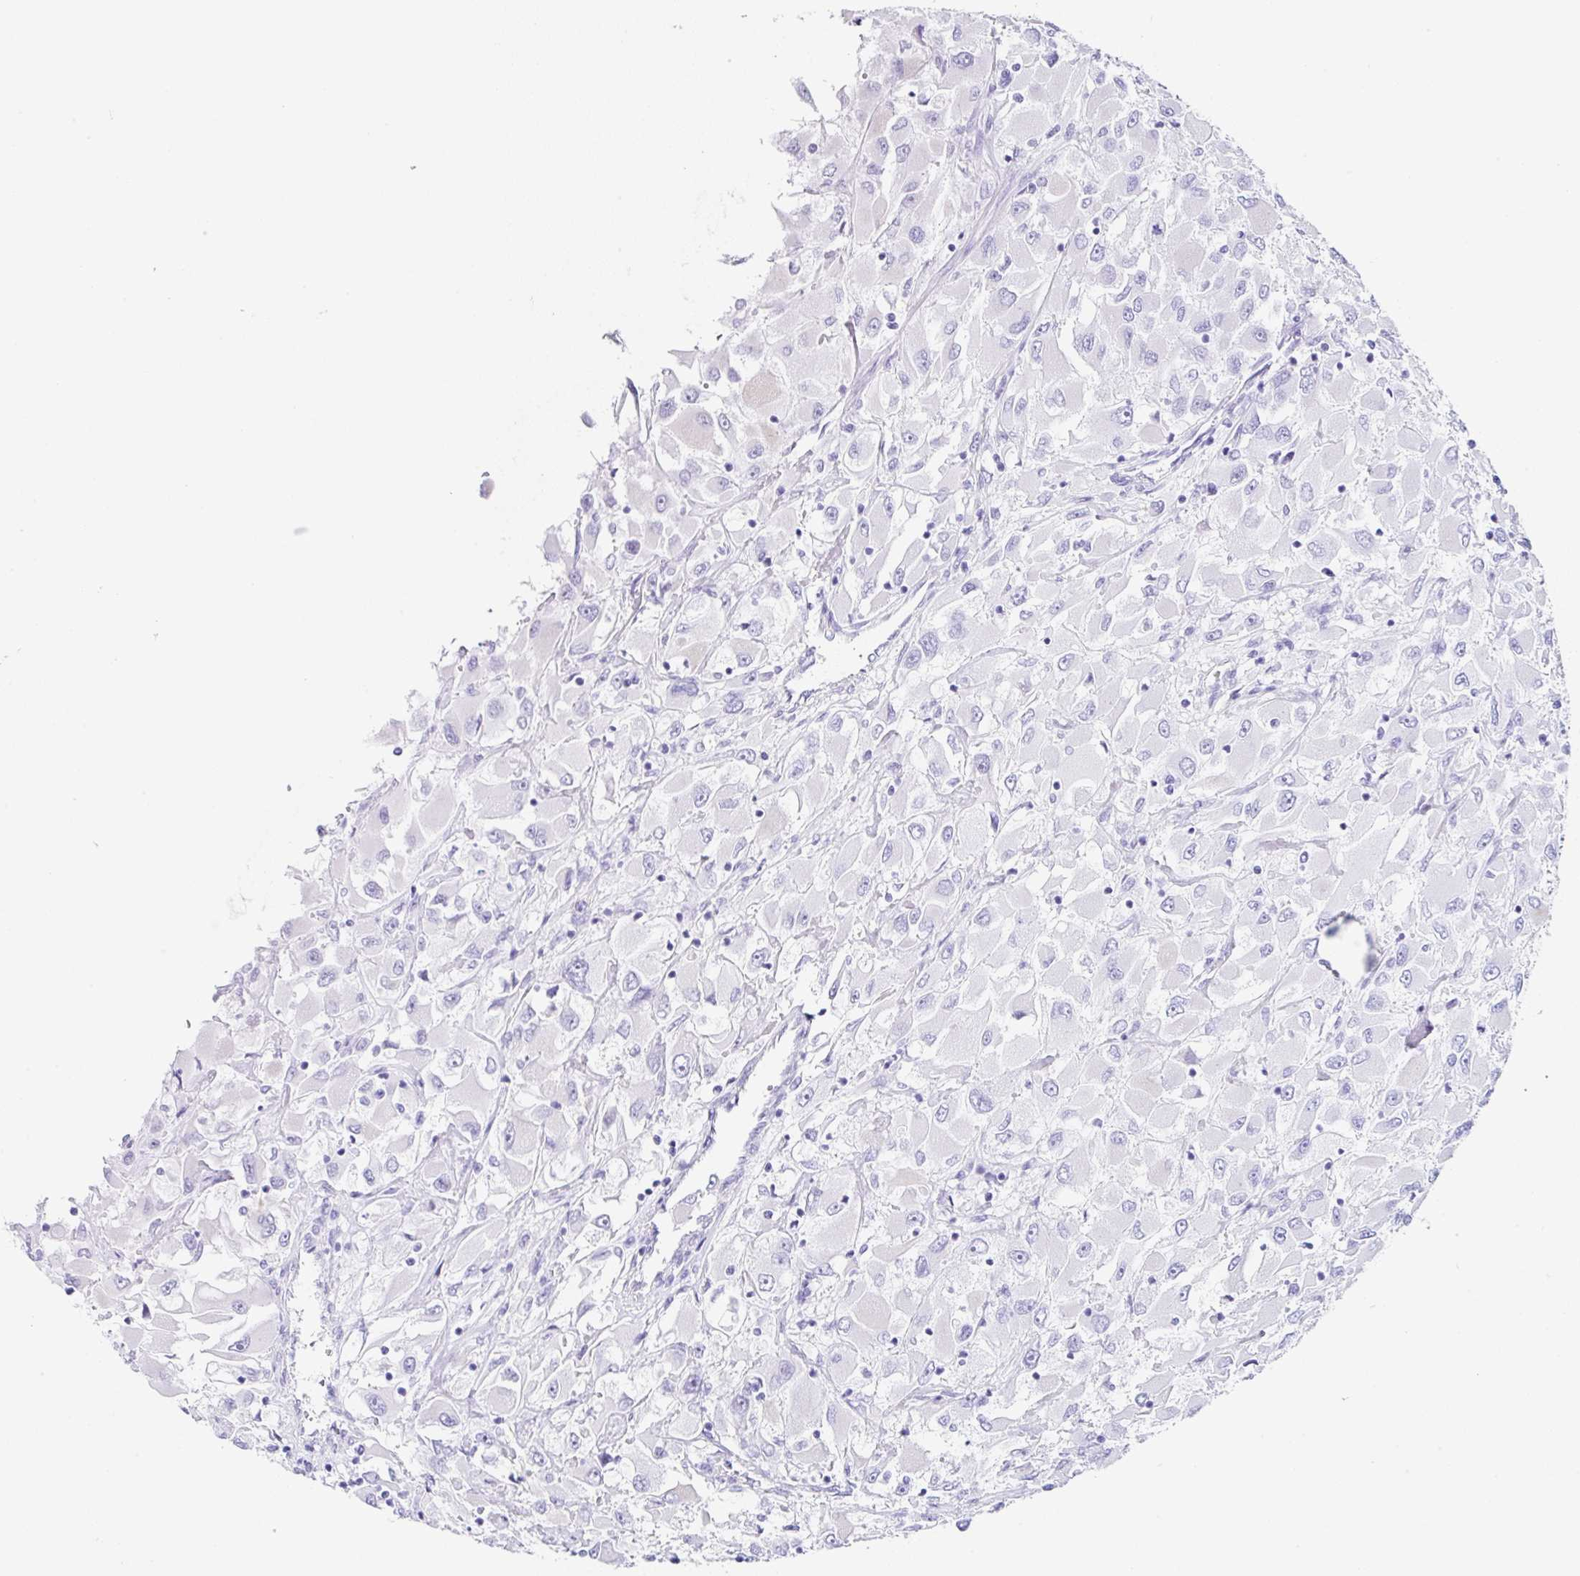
{"staining": {"intensity": "negative", "quantity": "none", "location": "none"}, "tissue": "renal cancer", "cell_type": "Tumor cells", "image_type": "cancer", "snomed": [{"axis": "morphology", "description": "Adenocarcinoma, NOS"}, {"axis": "topography", "description": "Kidney"}], "caption": "Immunohistochemistry (IHC) image of renal adenocarcinoma stained for a protein (brown), which shows no staining in tumor cells.", "gene": "CLDND2", "patient": {"sex": "female", "age": 52}}